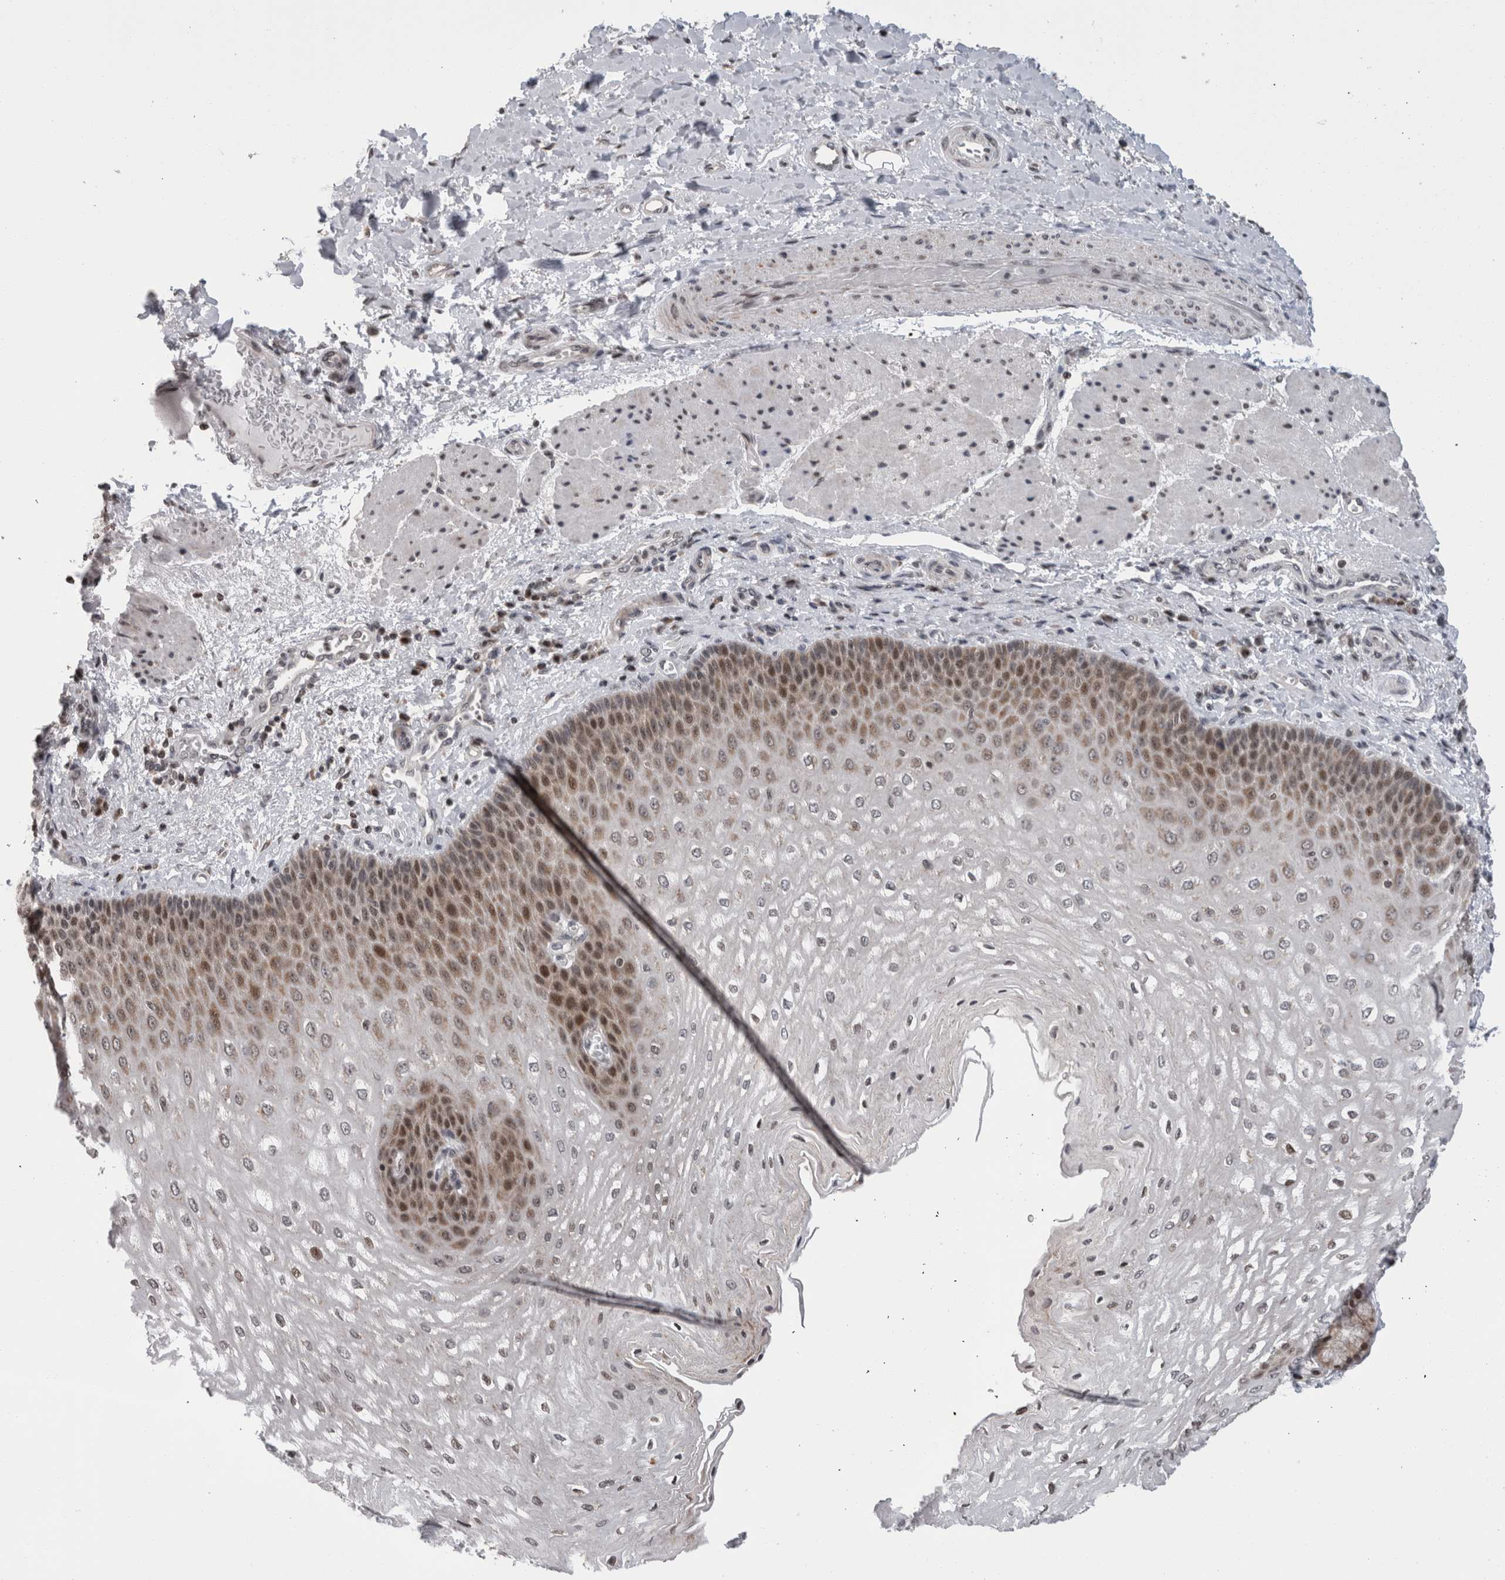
{"staining": {"intensity": "moderate", "quantity": ">75%", "location": "cytoplasmic/membranous,nuclear"}, "tissue": "esophagus", "cell_type": "Squamous epithelial cells", "image_type": "normal", "snomed": [{"axis": "morphology", "description": "Normal tissue, NOS"}, {"axis": "topography", "description": "Esophagus"}], "caption": "Immunohistochemistry (IHC) staining of benign esophagus, which reveals medium levels of moderate cytoplasmic/membranous,nuclear staining in about >75% of squamous epithelial cells indicating moderate cytoplasmic/membranous,nuclear protein expression. The staining was performed using DAB (brown) for protein detection and nuclei were counterstained in hematoxylin (blue).", "gene": "ZBTB11", "patient": {"sex": "male", "age": 54}}